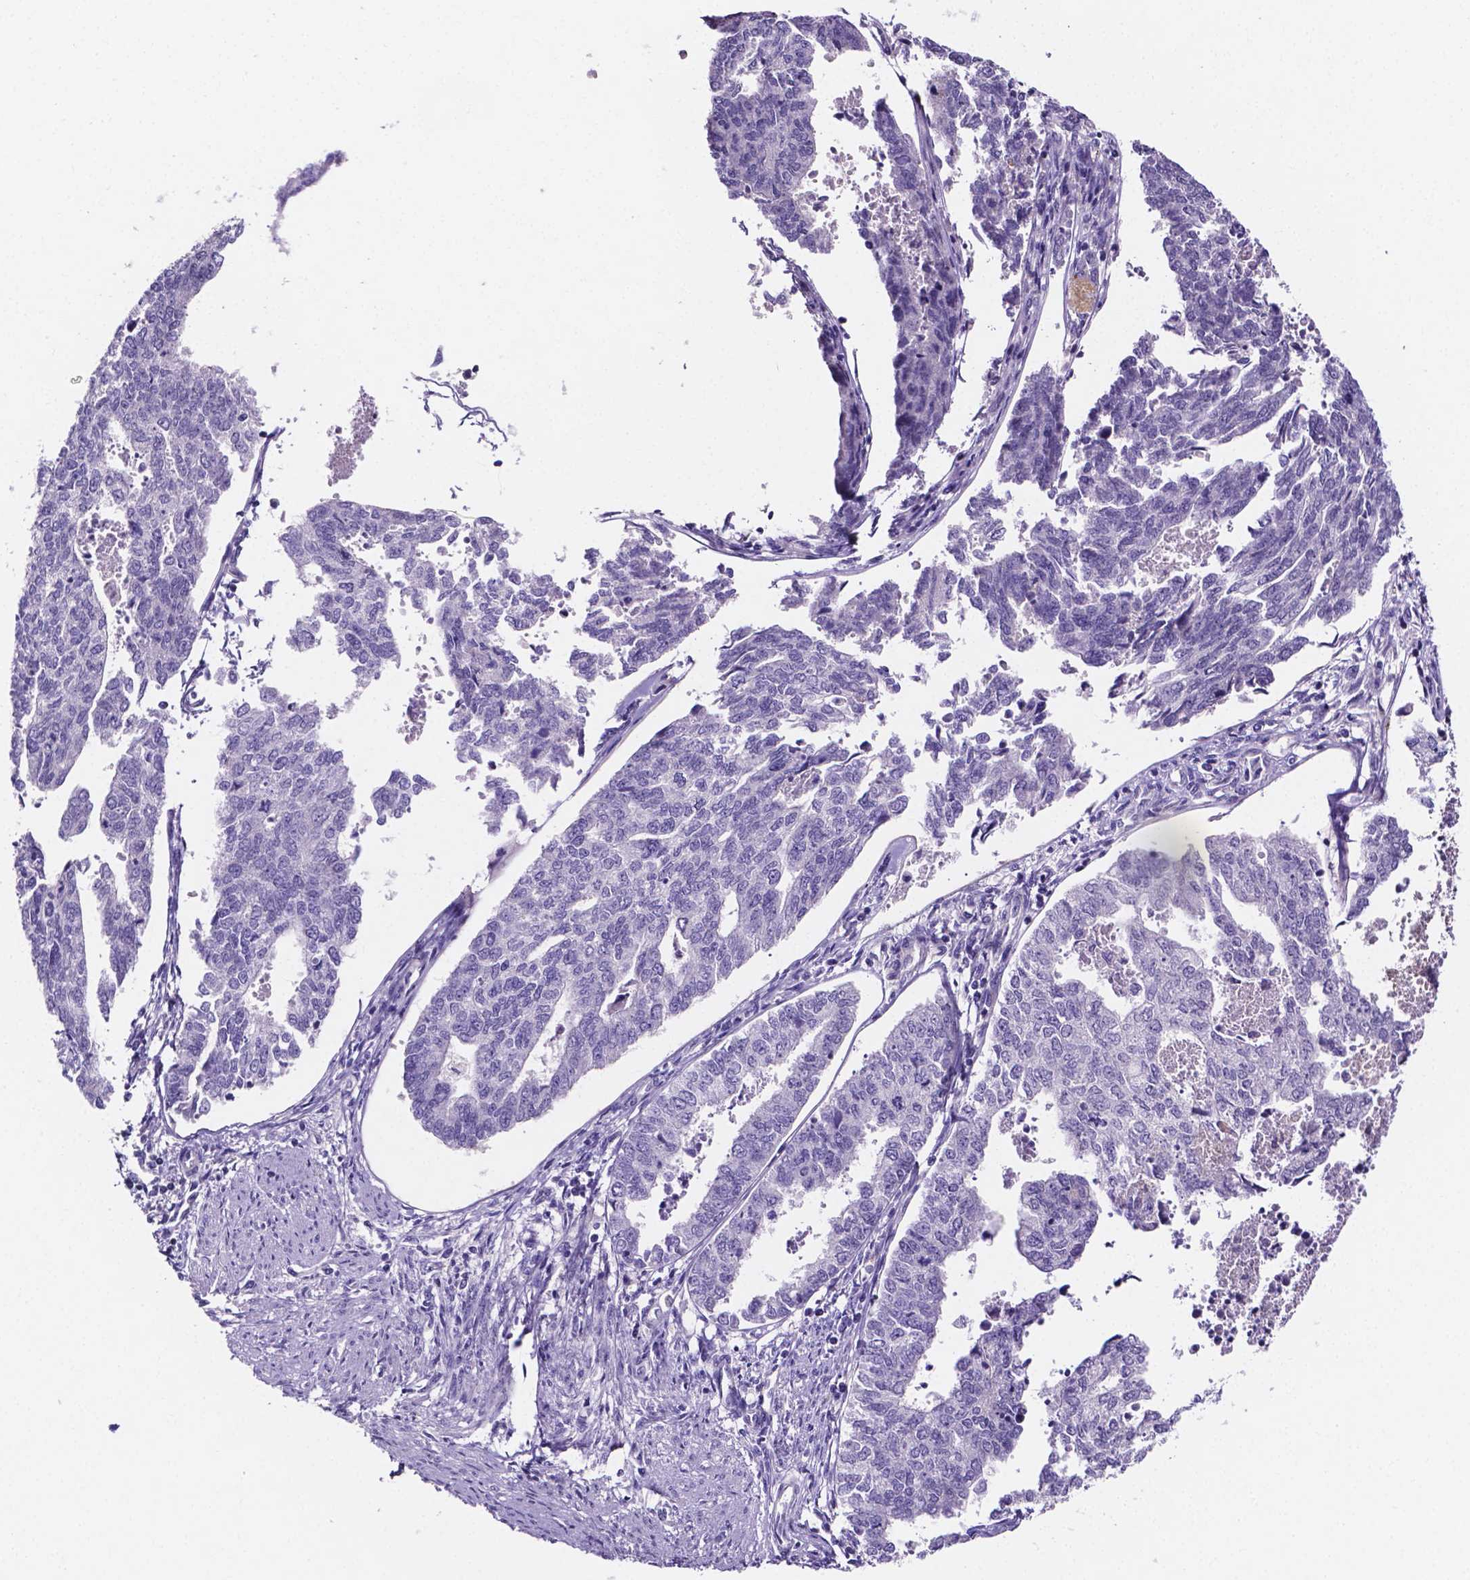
{"staining": {"intensity": "negative", "quantity": "none", "location": "none"}, "tissue": "prostate cancer", "cell_type": "Tumor cells", "image_type": "cancer", "snomed": [{"axis": "morphology", "description": "Adenocarcinoma, High grade"}, {"axis": "topography", "description": "Prostate"}], "caption": "Immunohistochemistry micrograph of human prostate cancer (adenocarcinoma (high-grade)) stained for a protein (brown), which demonstrates no positivity in tumor cells. The staining was performed using DAB to visualize the protein expression in brown, while the nuclei were stained in blue with hematoxylin (Magnification: 20x).", "gene": "NRGN", "patient": {"sex": "male", "age": 64}}